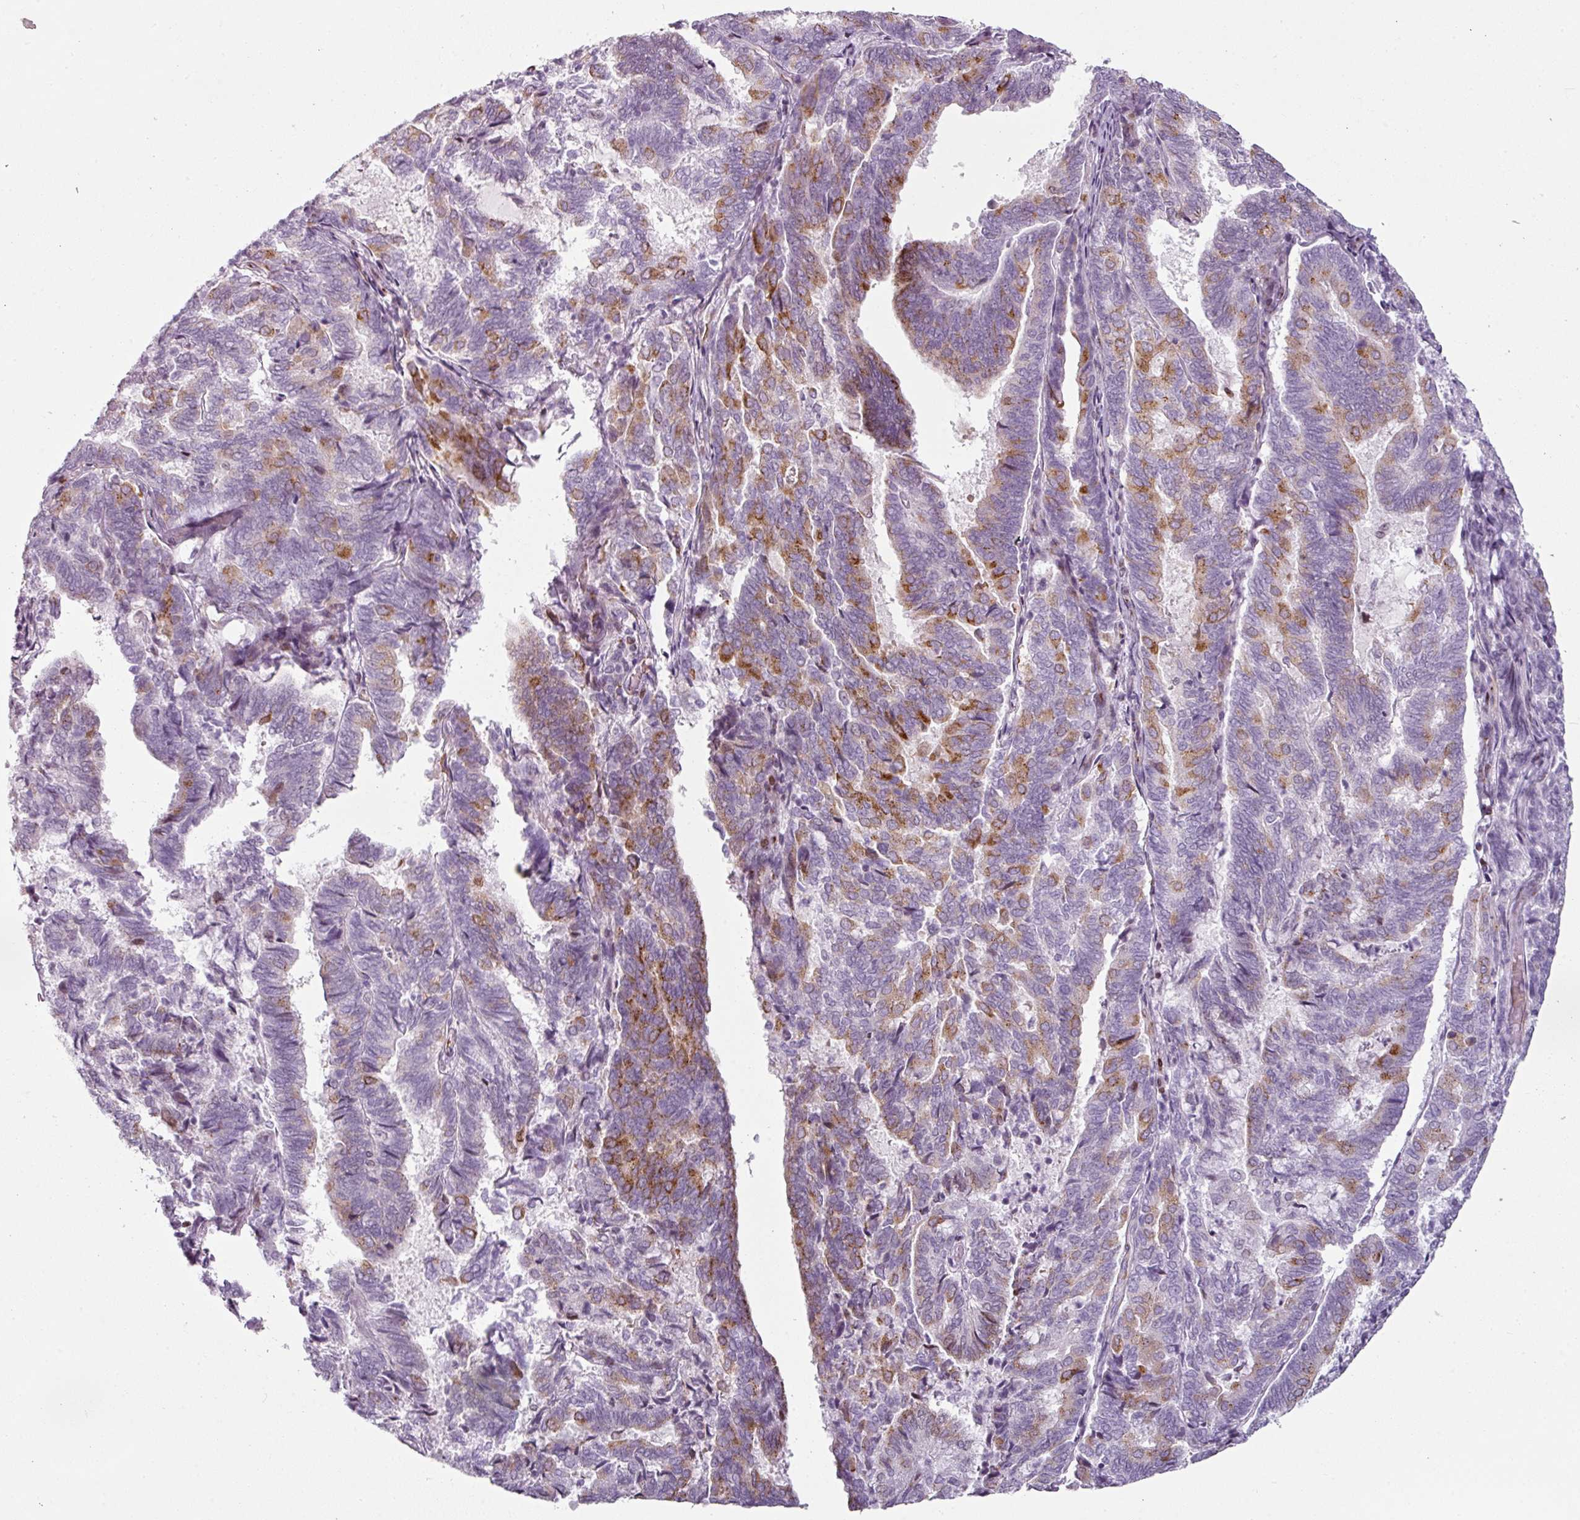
{"staining": {"intensity": "moderate", "quantity": "25%-75%", "location": "cytoplasmic/membranous"}, "tissue": "endometrial cancer", "cell_type": "Tumor cells", "image_type": "cancer", "snomed": [{"axis": "morphology", "description": "Adenocarcinoma, NOS"}, {"axis": "topography", "description": "Endometrium"}], "caption": "This is a histology image of immunohistochemistry staining of endometrial adenocarcinoma, which shows moderate staining in the cytoplasmic/membranous of tumor cells.", "gene": "SYT8", "patient": {"sex": "female", "age": 80}}